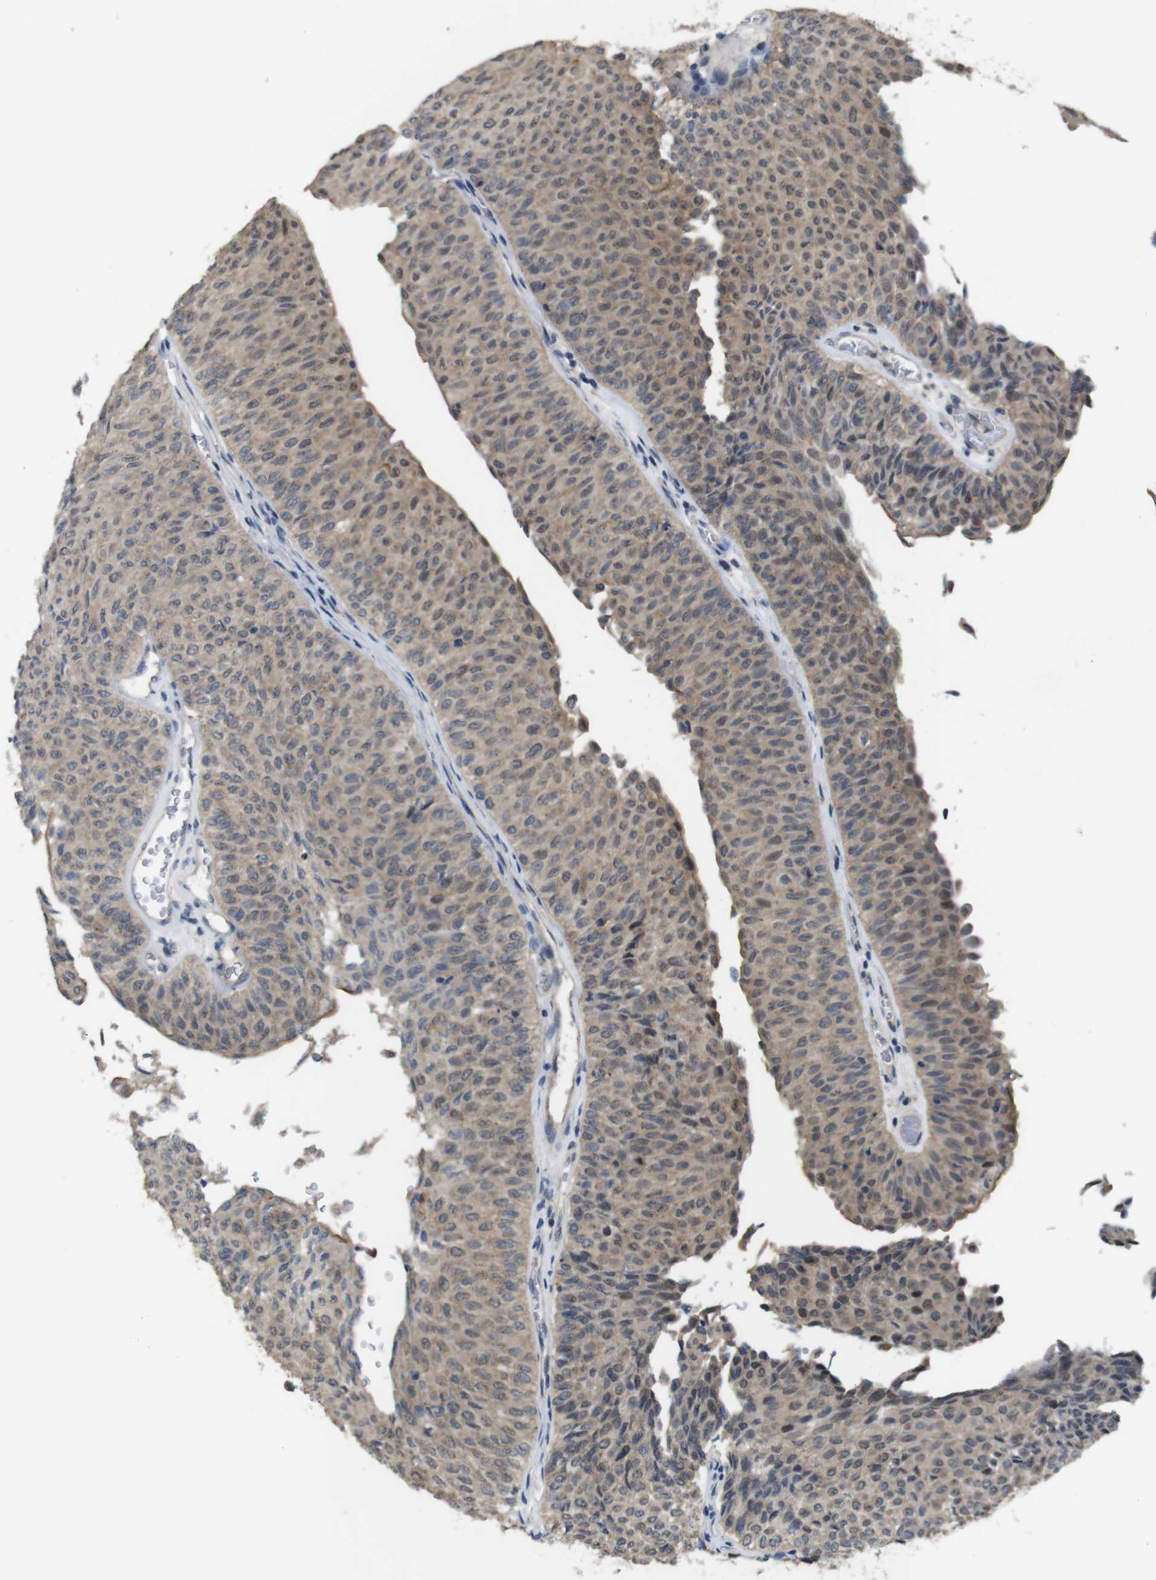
{"staining": {"intensity": "weak", "quantity": ">75%", "location": "cytoplasmic/membranous"}, "tissue": "urothelial cancer", "cell_type": "Tumor cells", "image_type": "cancer", "snomed": [{"axis": "morphology", "description": "Urothelial carcinoma, Low grade"}, {"axis": "topography", "description": "Urinary bladder"}], "caption": "Low-grade urothelial carcinoma stained with immunohistochemistry reveals weak cytoplasmic/membranous expression in about >75% of tumor cells.", "gene": "CDC34", "patient": {"sex": "male", "age": 78}}